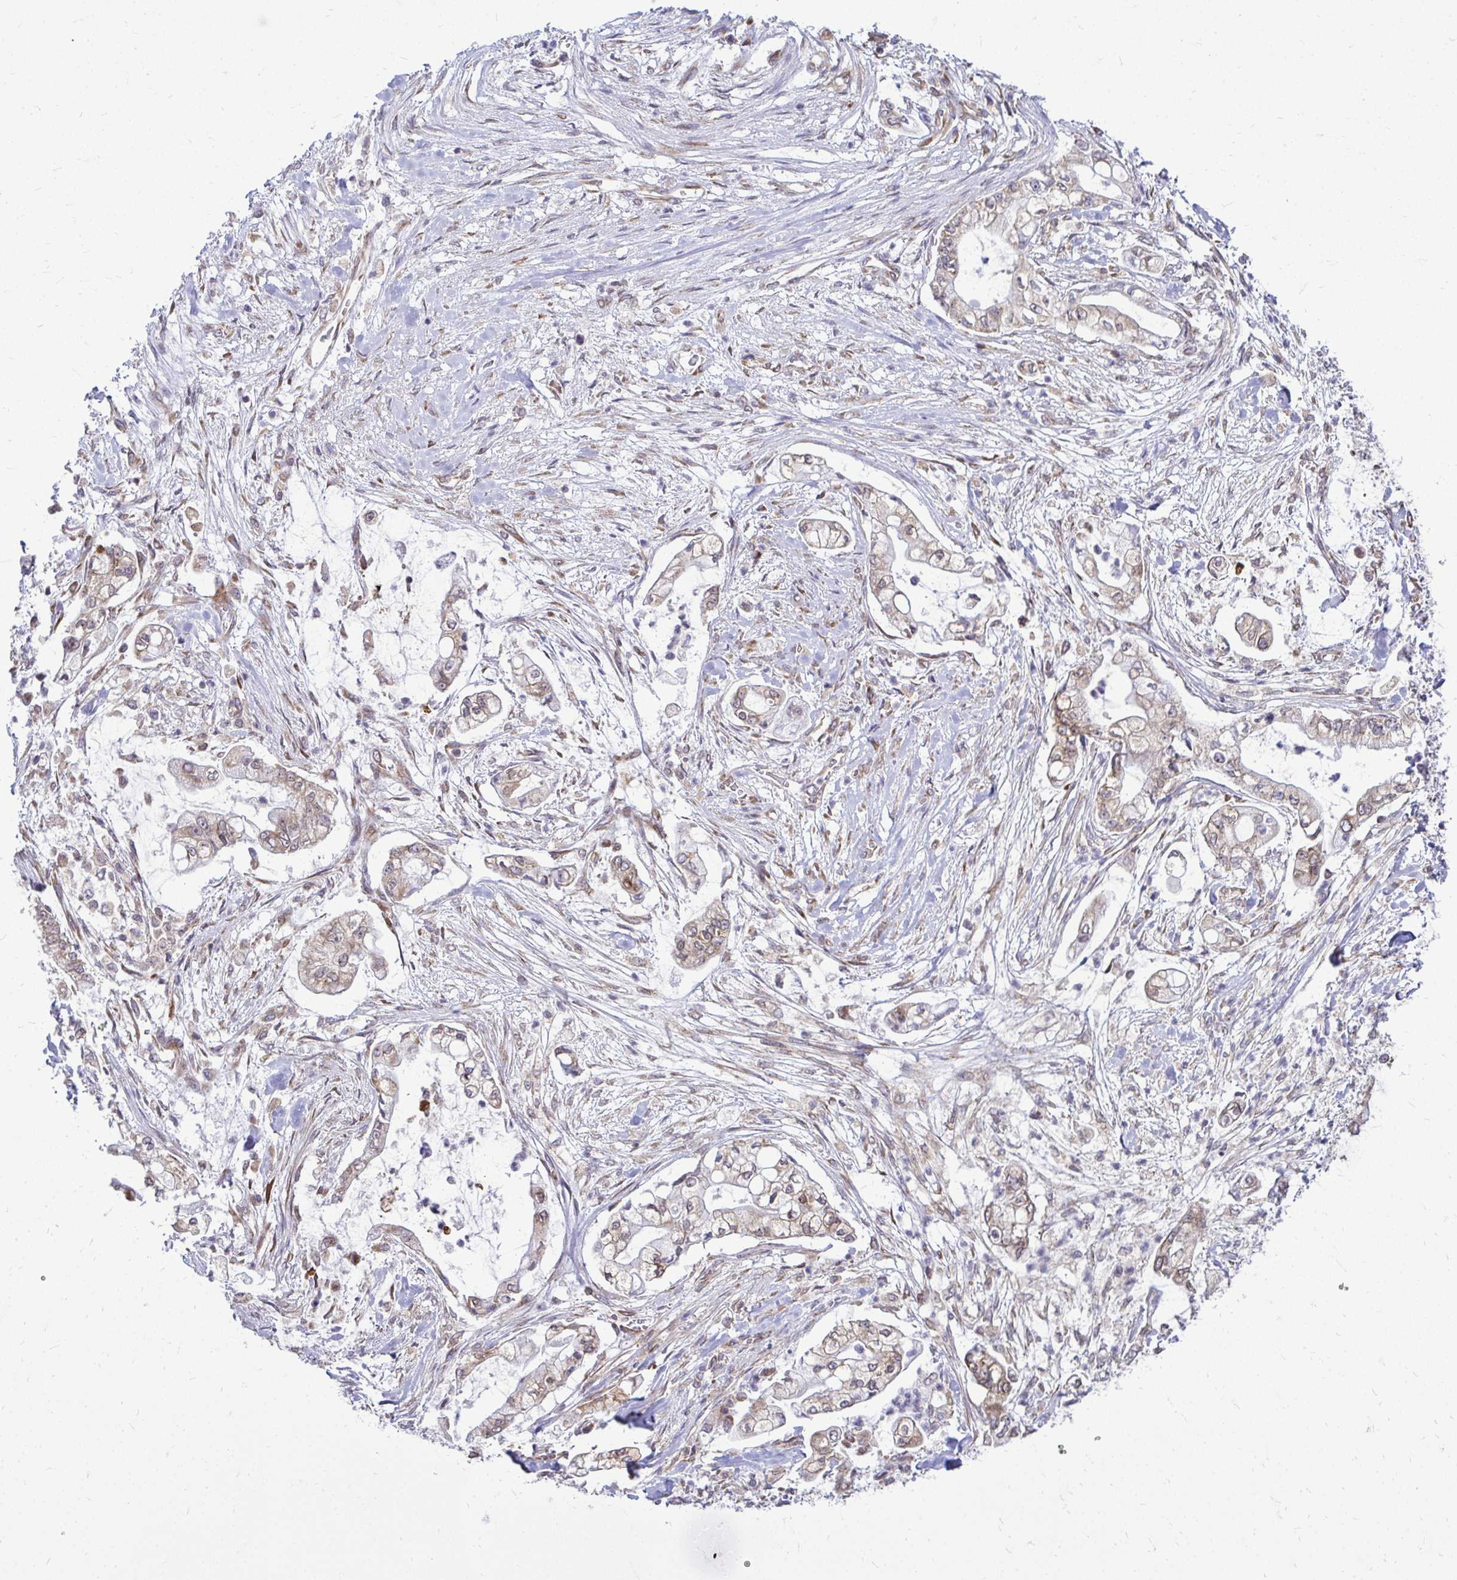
{"staining": {"intensity": "weak", "quantity": "<25%", "location": "cytoplasmic/membranous"}, "tissue": "pancreatic cancer", "cell_type": "Tumor cells", "image_type": "cancer", "snomed": [{"axis": "morphology", "description": "Adenocarcinoma, NOS"}, {"axis": "topography", "description": "Pancreas"}], "caption": "High magnification brightfield microscopy of pancreatic cancer stained with DAB (brown) and counterstained with hematoxylin (blue): tumor cells show no significant staining.", "gene": "FMR1", "patient": {"sex": "female", "age": 69}}